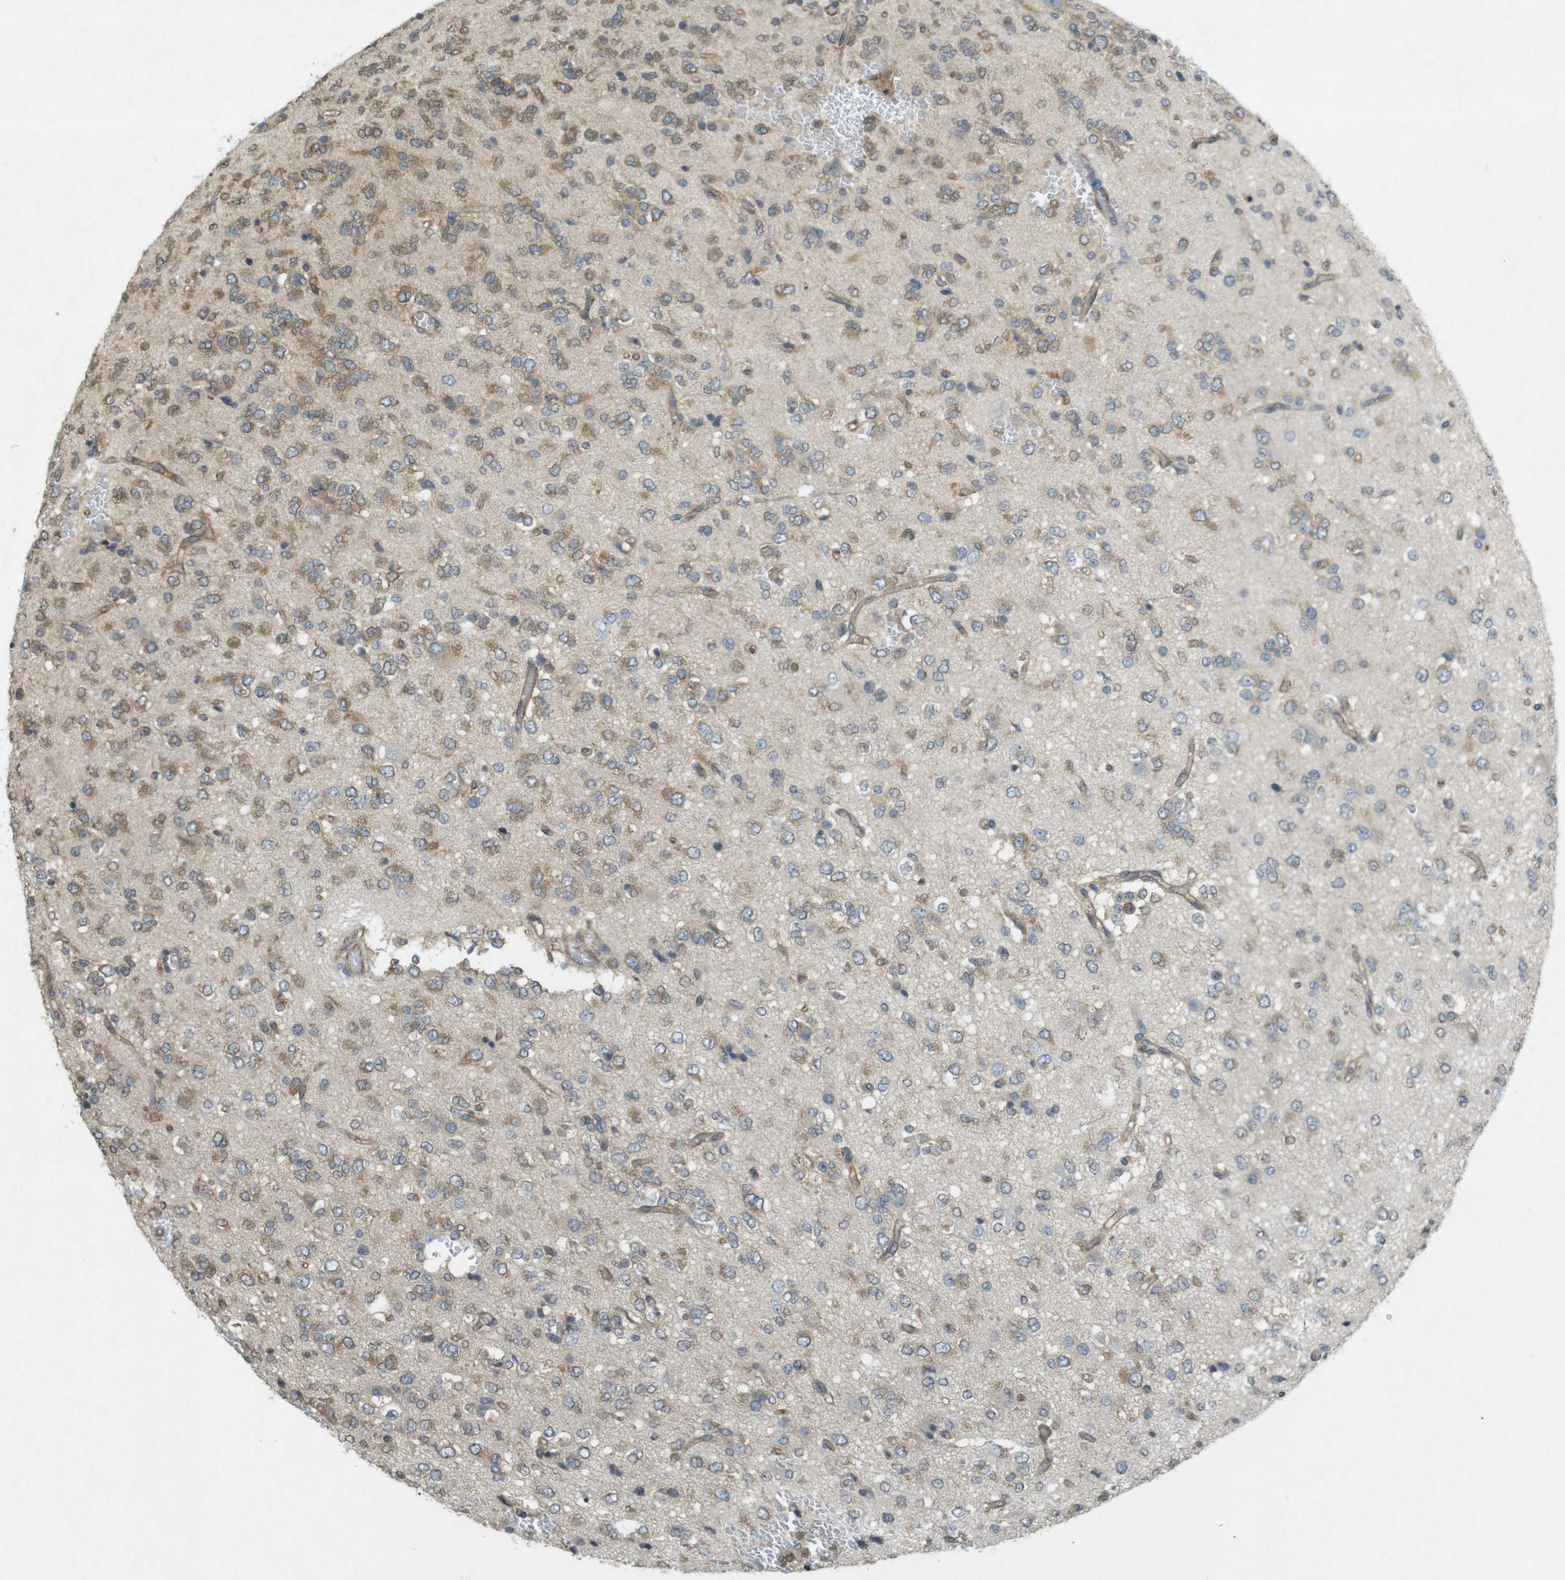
{"staining": {"intensity": "moderate", "quantity": ">75%", "location": "cytoplasmic/membranous"}, "tissue": "glioma", "cell_type": "Tumor cells", "image_type": "cancer", "snomed": [{"axis": "morphology", "description": "Glioma, malignant, Low grade"}, {"axis": "topography", "description": "Brain"}], "caption": "This micrograph shows immunohistochemistry (IHC) staining of human low-grade glioma (malignant), with medium moderate cytoplasmic/membranous positivity in approximately >75% of tumor cells.", "gene": "KIF5B", "patient": {"sex": "male", "age": 38}}